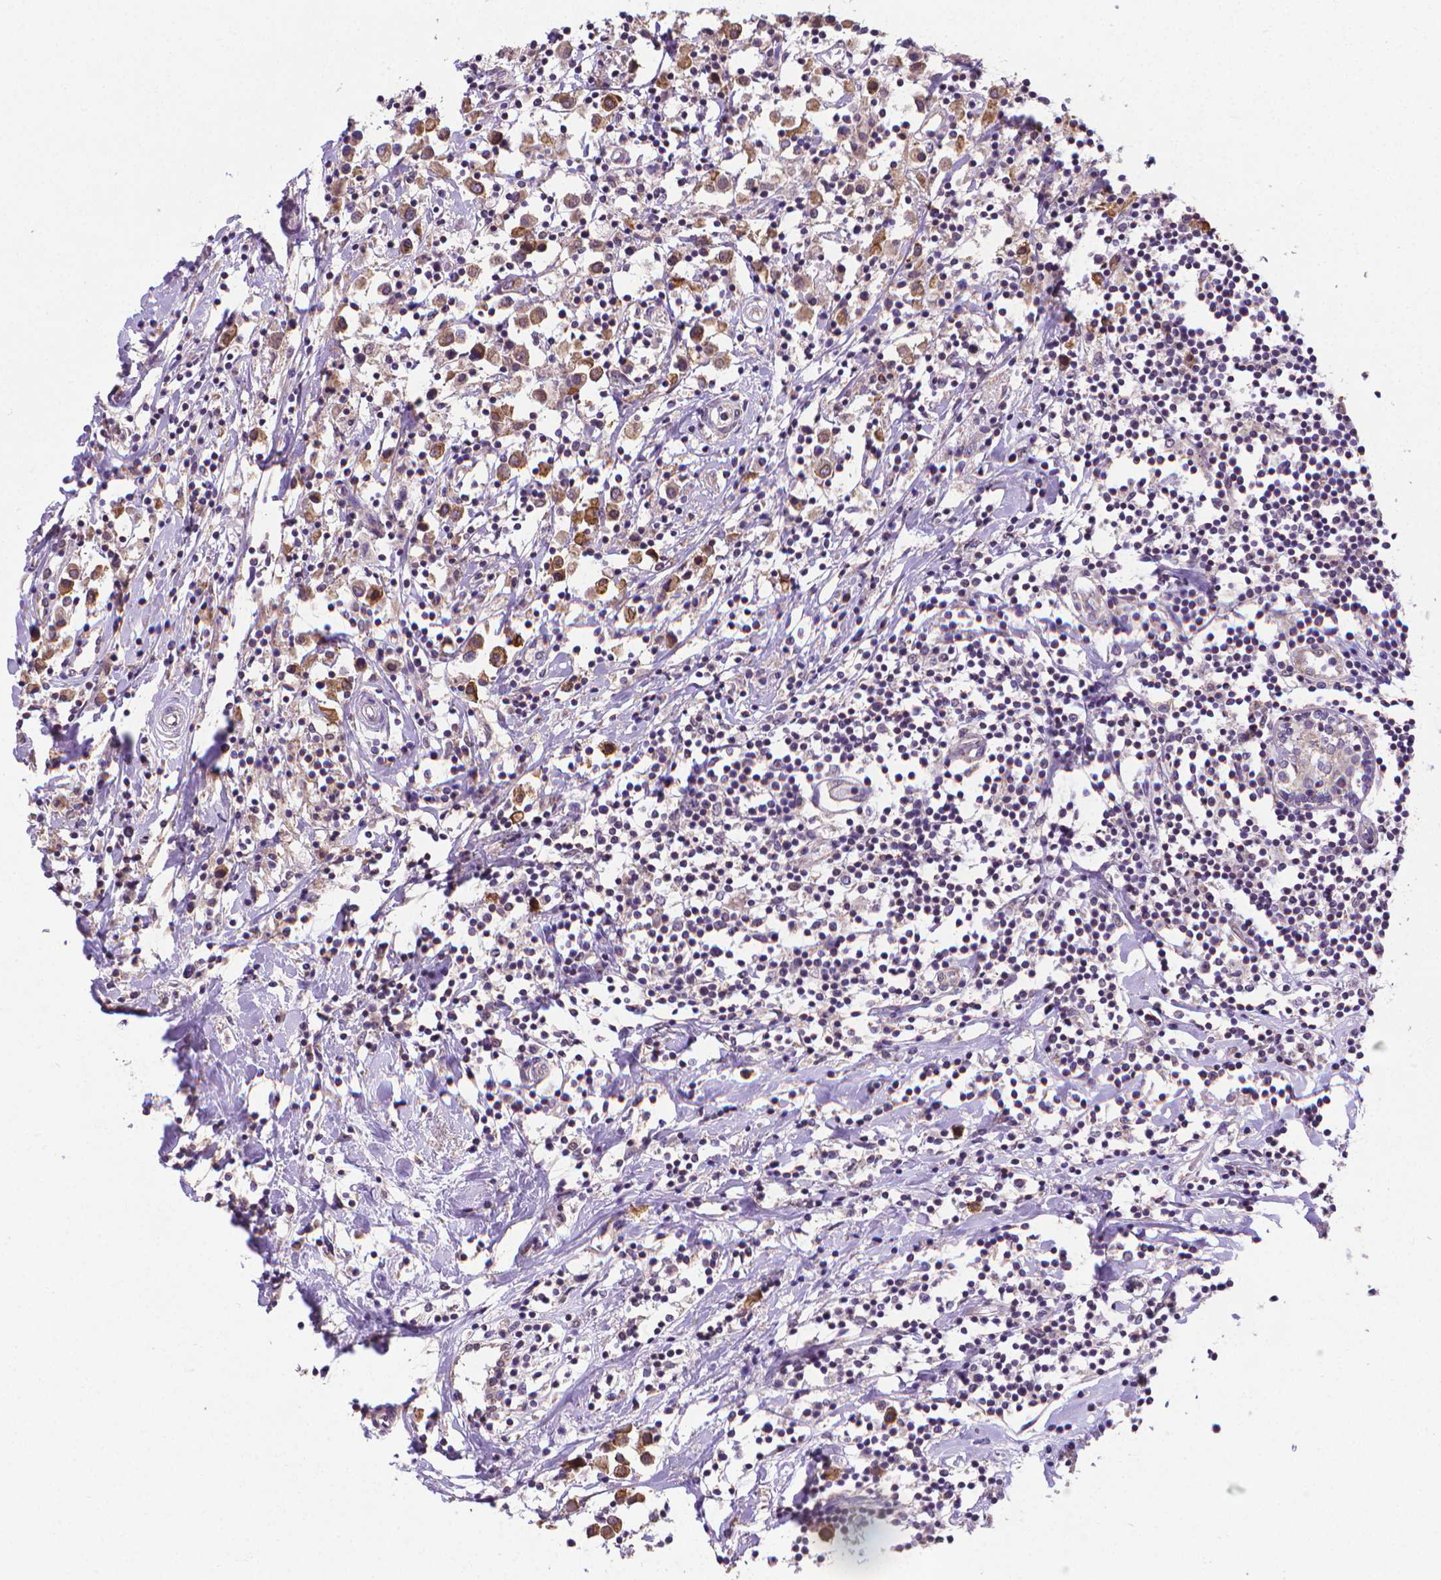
{"staining": {"intensity": "moderate", "quantity": ">75%", "location": "cytoplasmic/membranous"}, "tissue": "breast cancer", "cell_type": "Tumor cells", "image_type": "cancer", "snomed": [{"axis": "morphology", "description": "Duct carcinoma"}, {"axis": "topography", "description": "Breast"}], "caption": "About >75% of tumor cells in breast intraductal carcinoma display moderate cytoplasmic/membranous protein positivity as visualized by brown immunohistochemical staining.", "gene": "GPR63", "patient": {"sex": "female", "age": 61}}